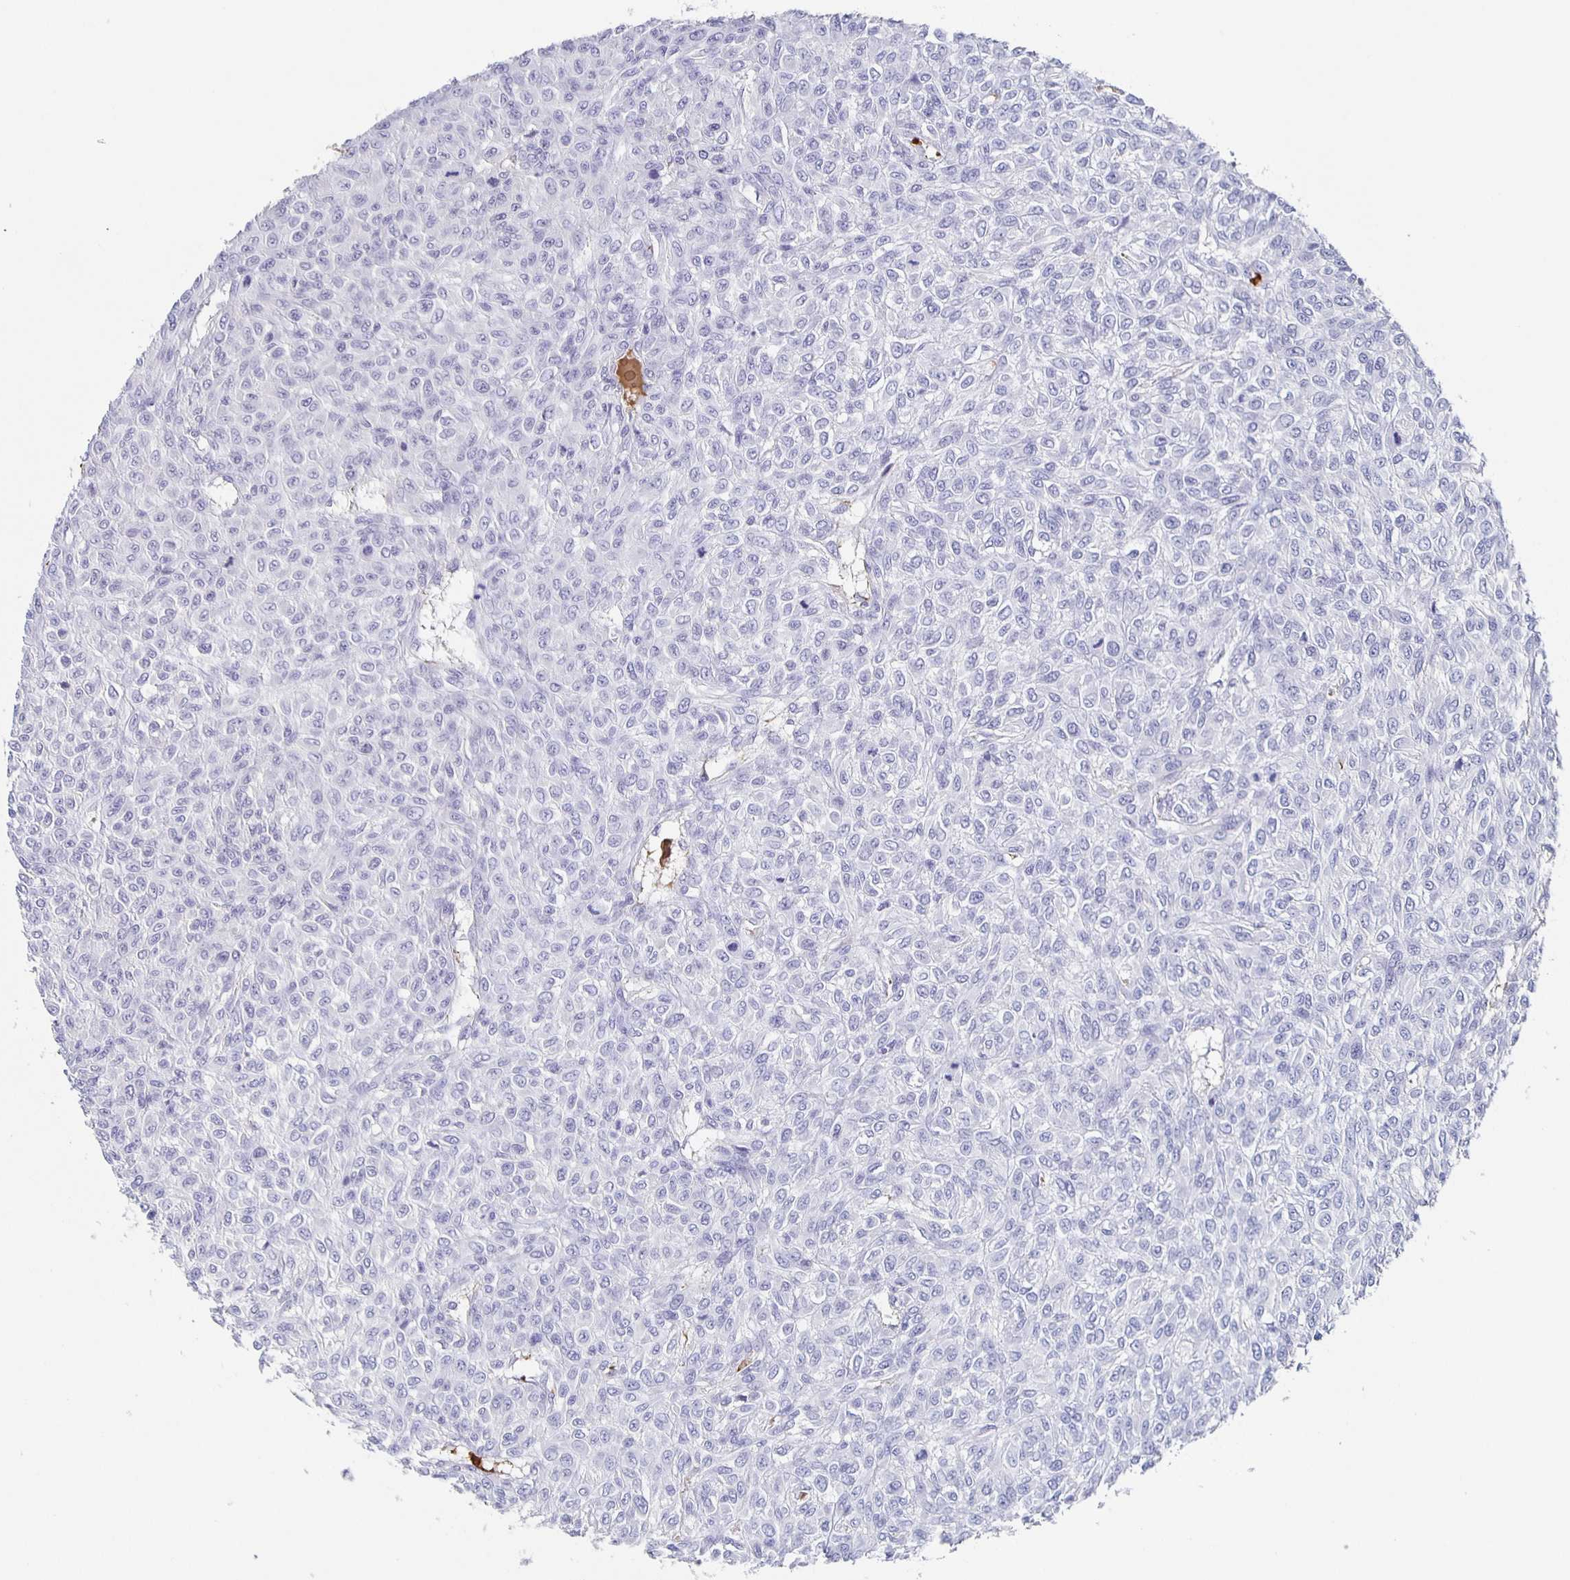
{"staining": {"intensity": "negative", "quantity": "none", "location": "none"}, "tissue": "renal cancer", "cell_type": "Tumor cells", "image_type": "cancer", "snomed": [{"axis": "morphology", "description": "Adenocarcinoma, NOS"}, {"axis": "topography", "description": "Kidney"}], "caption": "An image of renal cancer stained for a protein demonstrates no brown staining in tumor cells.", "gene": "FGA", "patient": {"sex": "male", "age": 58}}